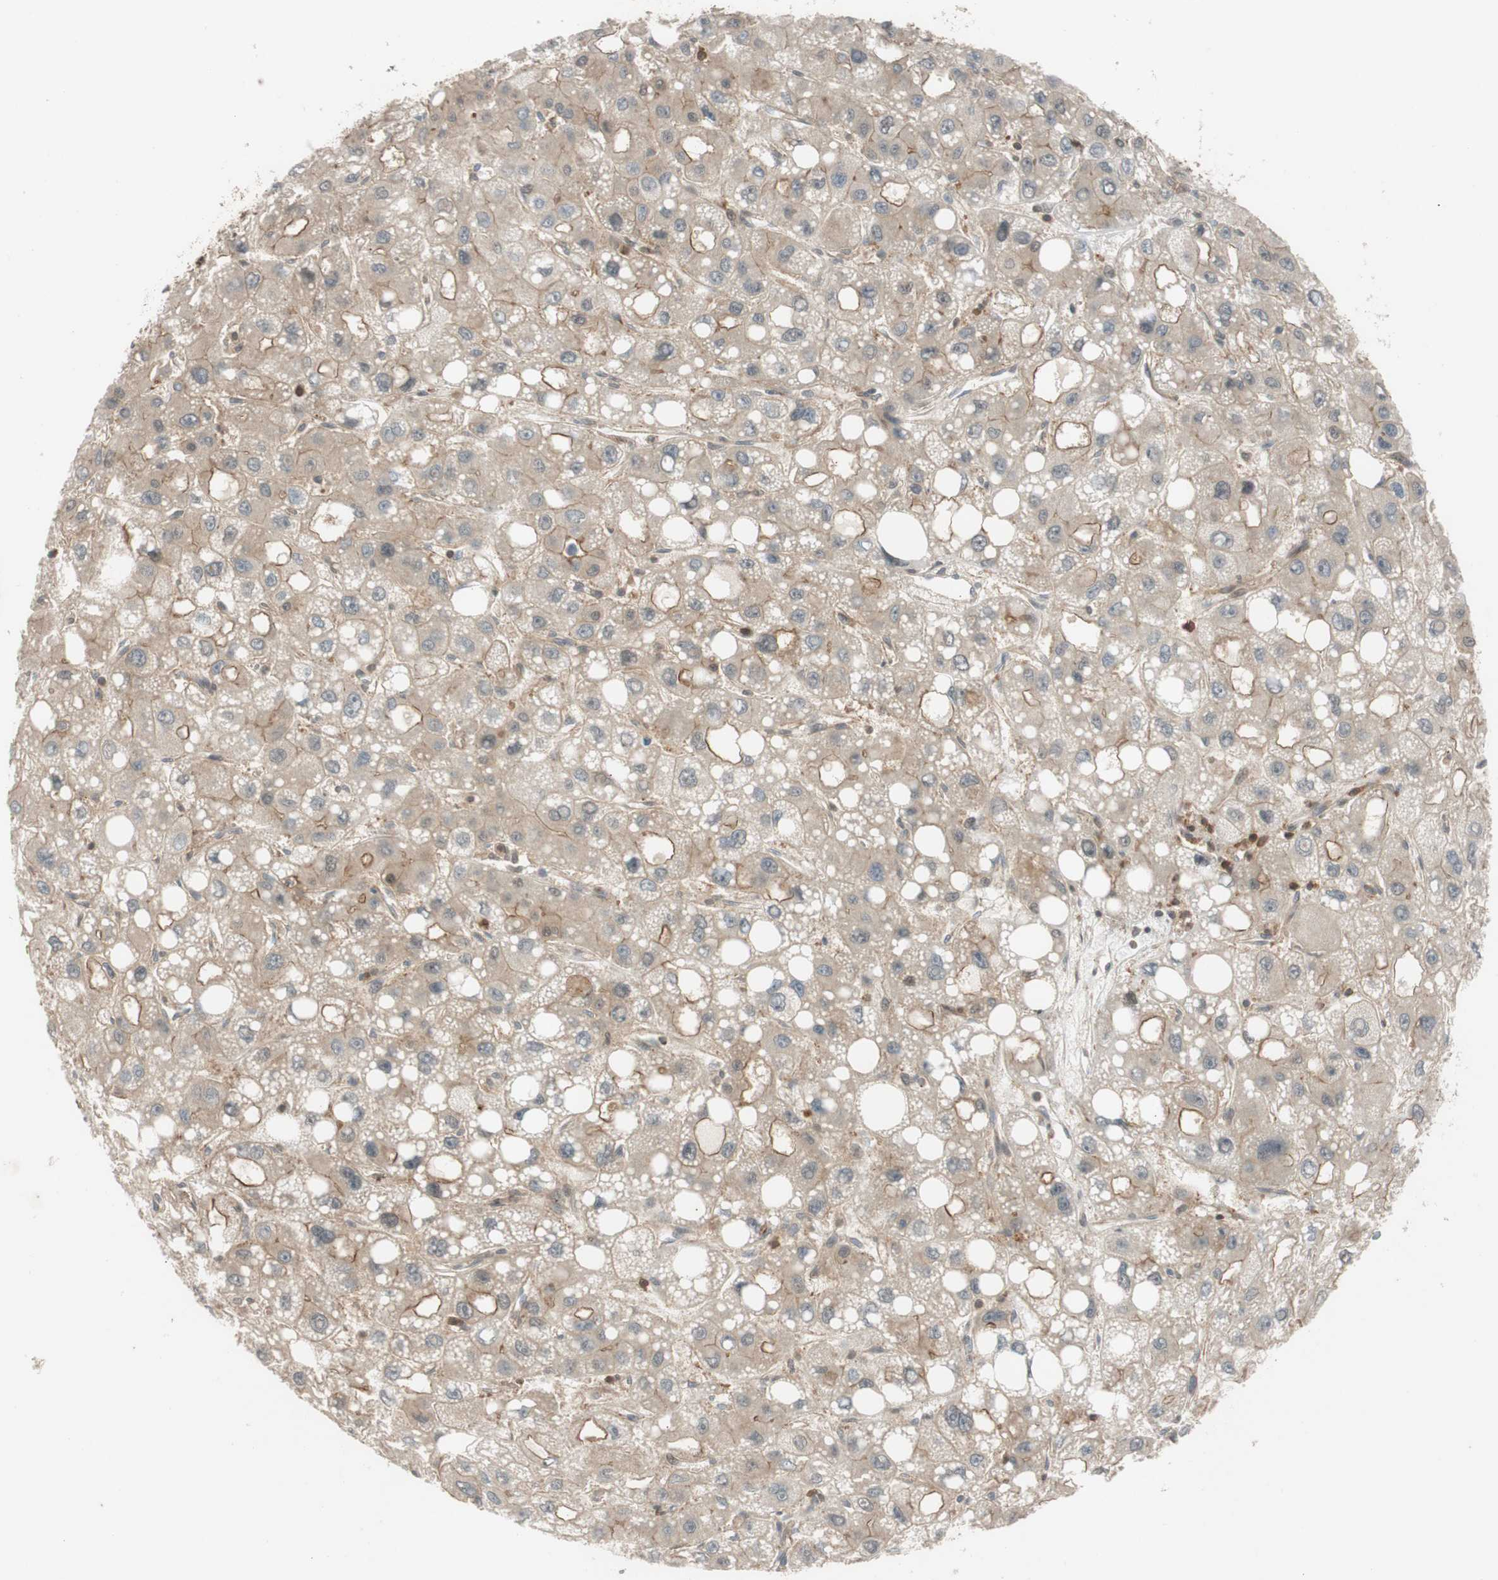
{"staining": {"intensity": "weak", "quantity": ">75%", "location": "cytoplasmic/membranous"}, "tissue": "liver cancer", "cell_type": "Tumor cells", "image_type": "cancer", "snomed": [{"axis": "morphology", "description": "Carcinoma, Hepatocellular, NOS"}, {"axis": "topography", "description": "Liver"}], "caption": "A brown stain shows weak cytoplasmic/membranous expression of a protein in human liver hepatocellular carcinoma tumor cells.", "gene": "EPHA8", "patient": {"sex": "male", "age": 55}}